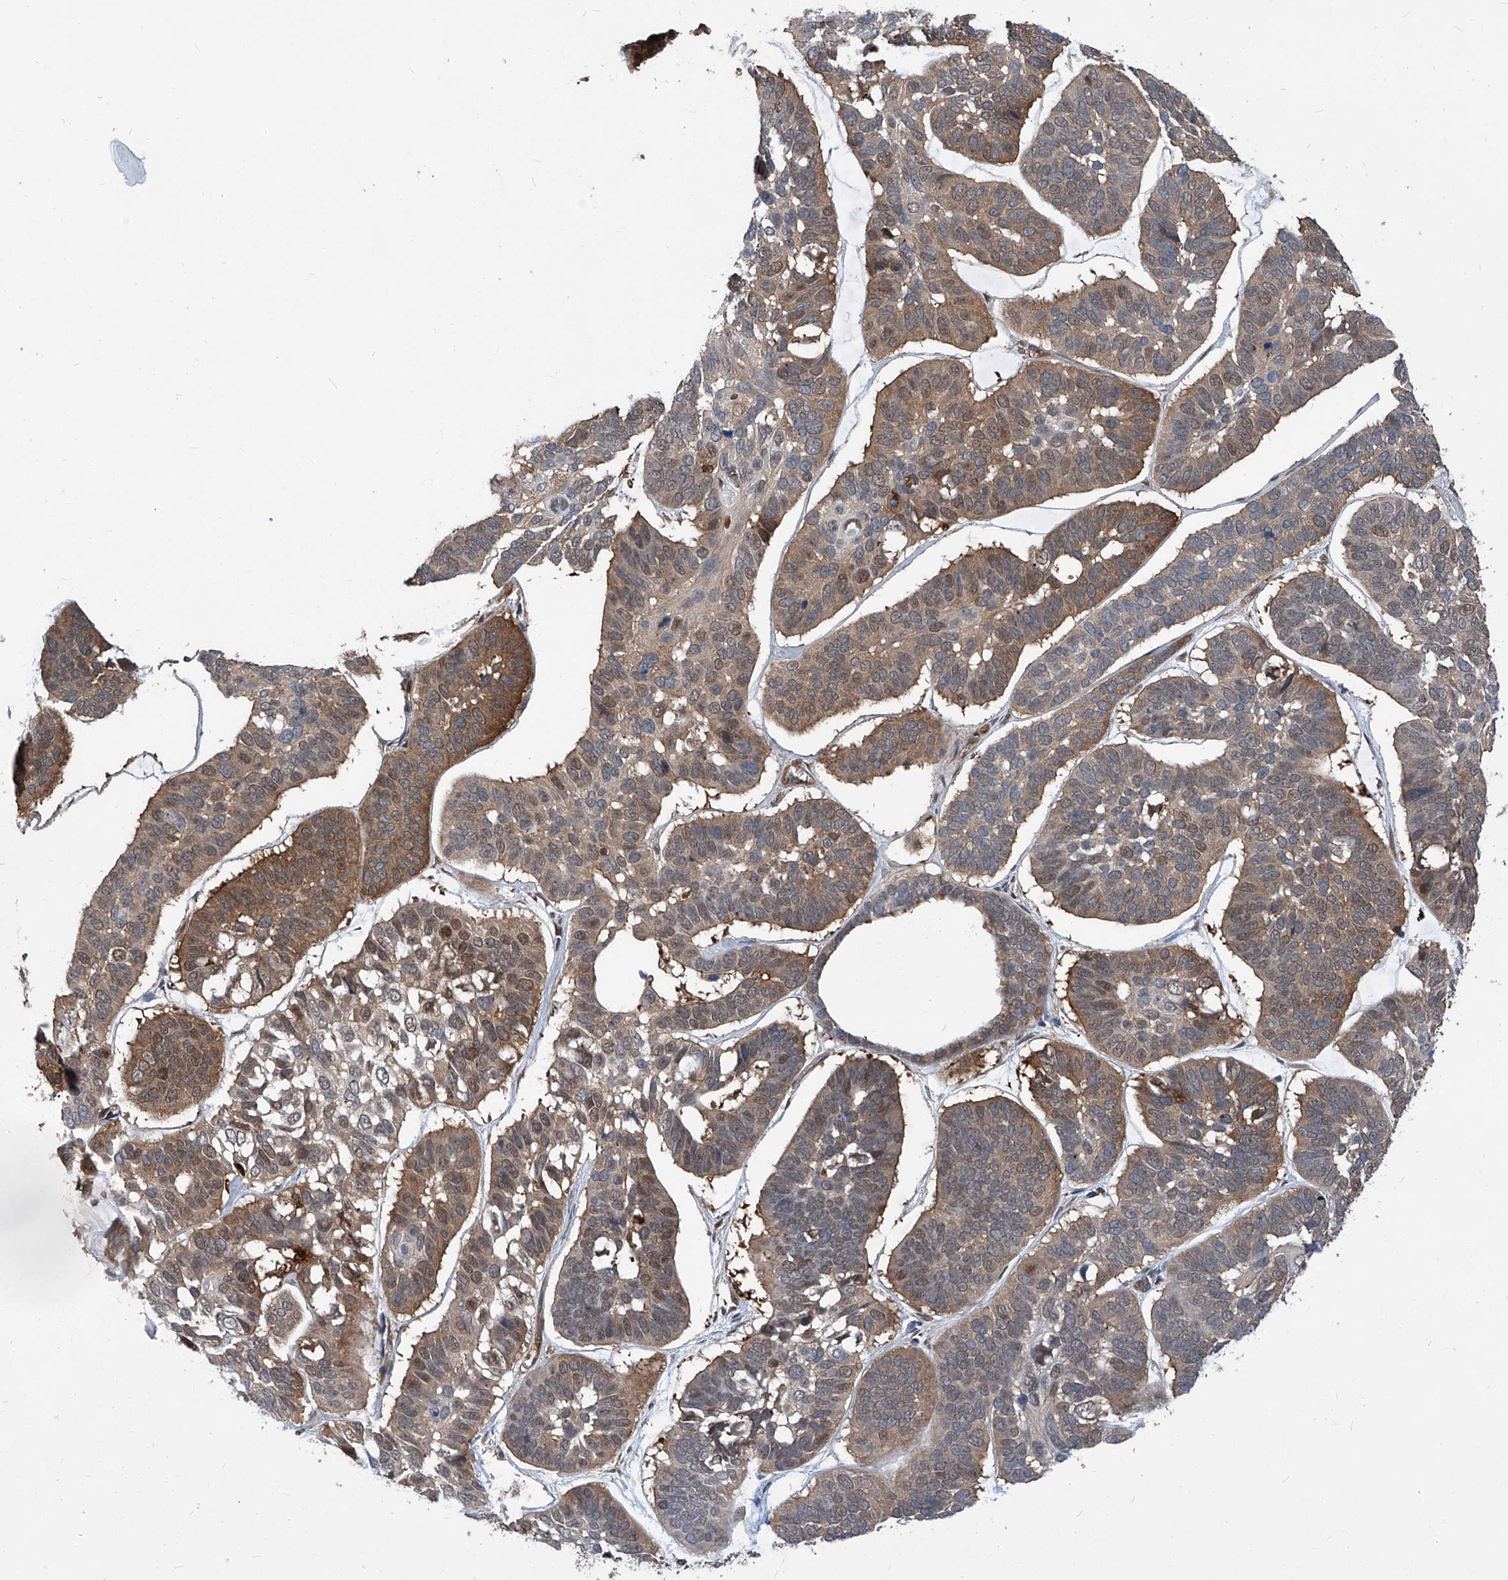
{"staining": {"intensity": "moderate", "quantity": "25%-75%", "location": "cytoplasmic/membranous"}, "tissue": "skin cancer", "cell_type": "Tumor cells", "image_type": "cancer", "snomed": [{"axis": "morphology", "description": "Basal cell carcinoma"}, {"axis": "topography", "description": "Skin"}], "caption": "High-magnification brightfield microscopy of basal cell carcinoma (skin) stained with DAB (3,3'-diaminobenzidine) (brown) and counterstained with hematoxylin (blue). tumor cells exhibit moderate cytoplasmic/membranous positivity is identified in approximately25%-75% of cells.", "gene": "PSMB1", "patient": {"sex": "male", "age": 62}}